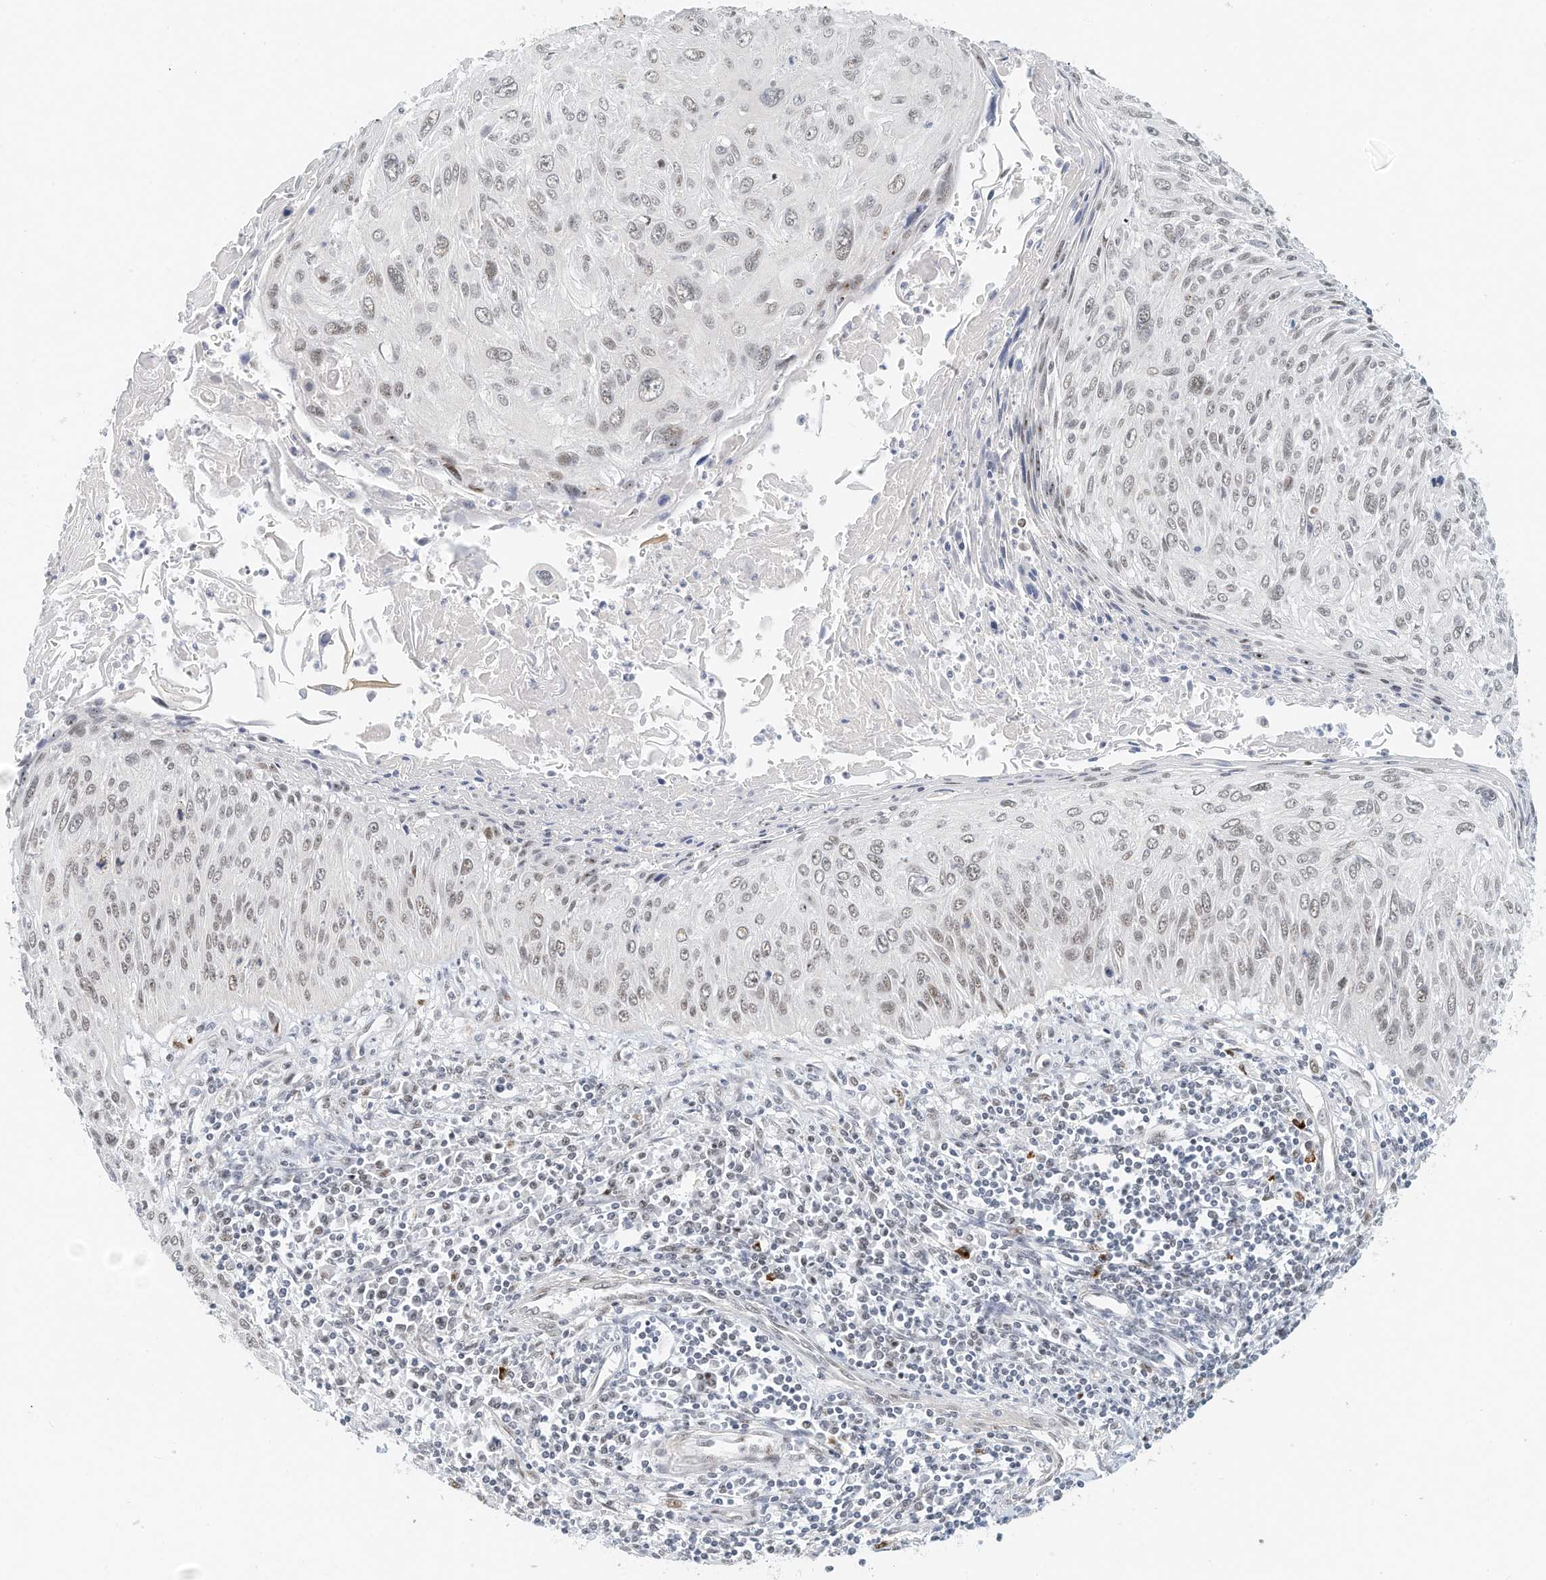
{"staining": {"intensity": "negative", "quantity": "none", "location": "none"}, "tissue": "cervical cancer", "cell_type": "Tumor cells", "image_type": "cancer", "snomed": [{"axis": "morphology", "description": "Squamous cell carcinoma, NOS"}, {"axis": "topography", "description": "Cervix"}], "caption": "High magnification brightfield microscopy of cervical cancer (squamous cell carcinoma) stained with DAB (3,3'-diaminobenzidine) (brown) and counterstained with hematoxylin (blue): tumor cells show no significant positivity.", "gene": "ARHGAP28", "patient": {"sex": "female", "age": 51}}